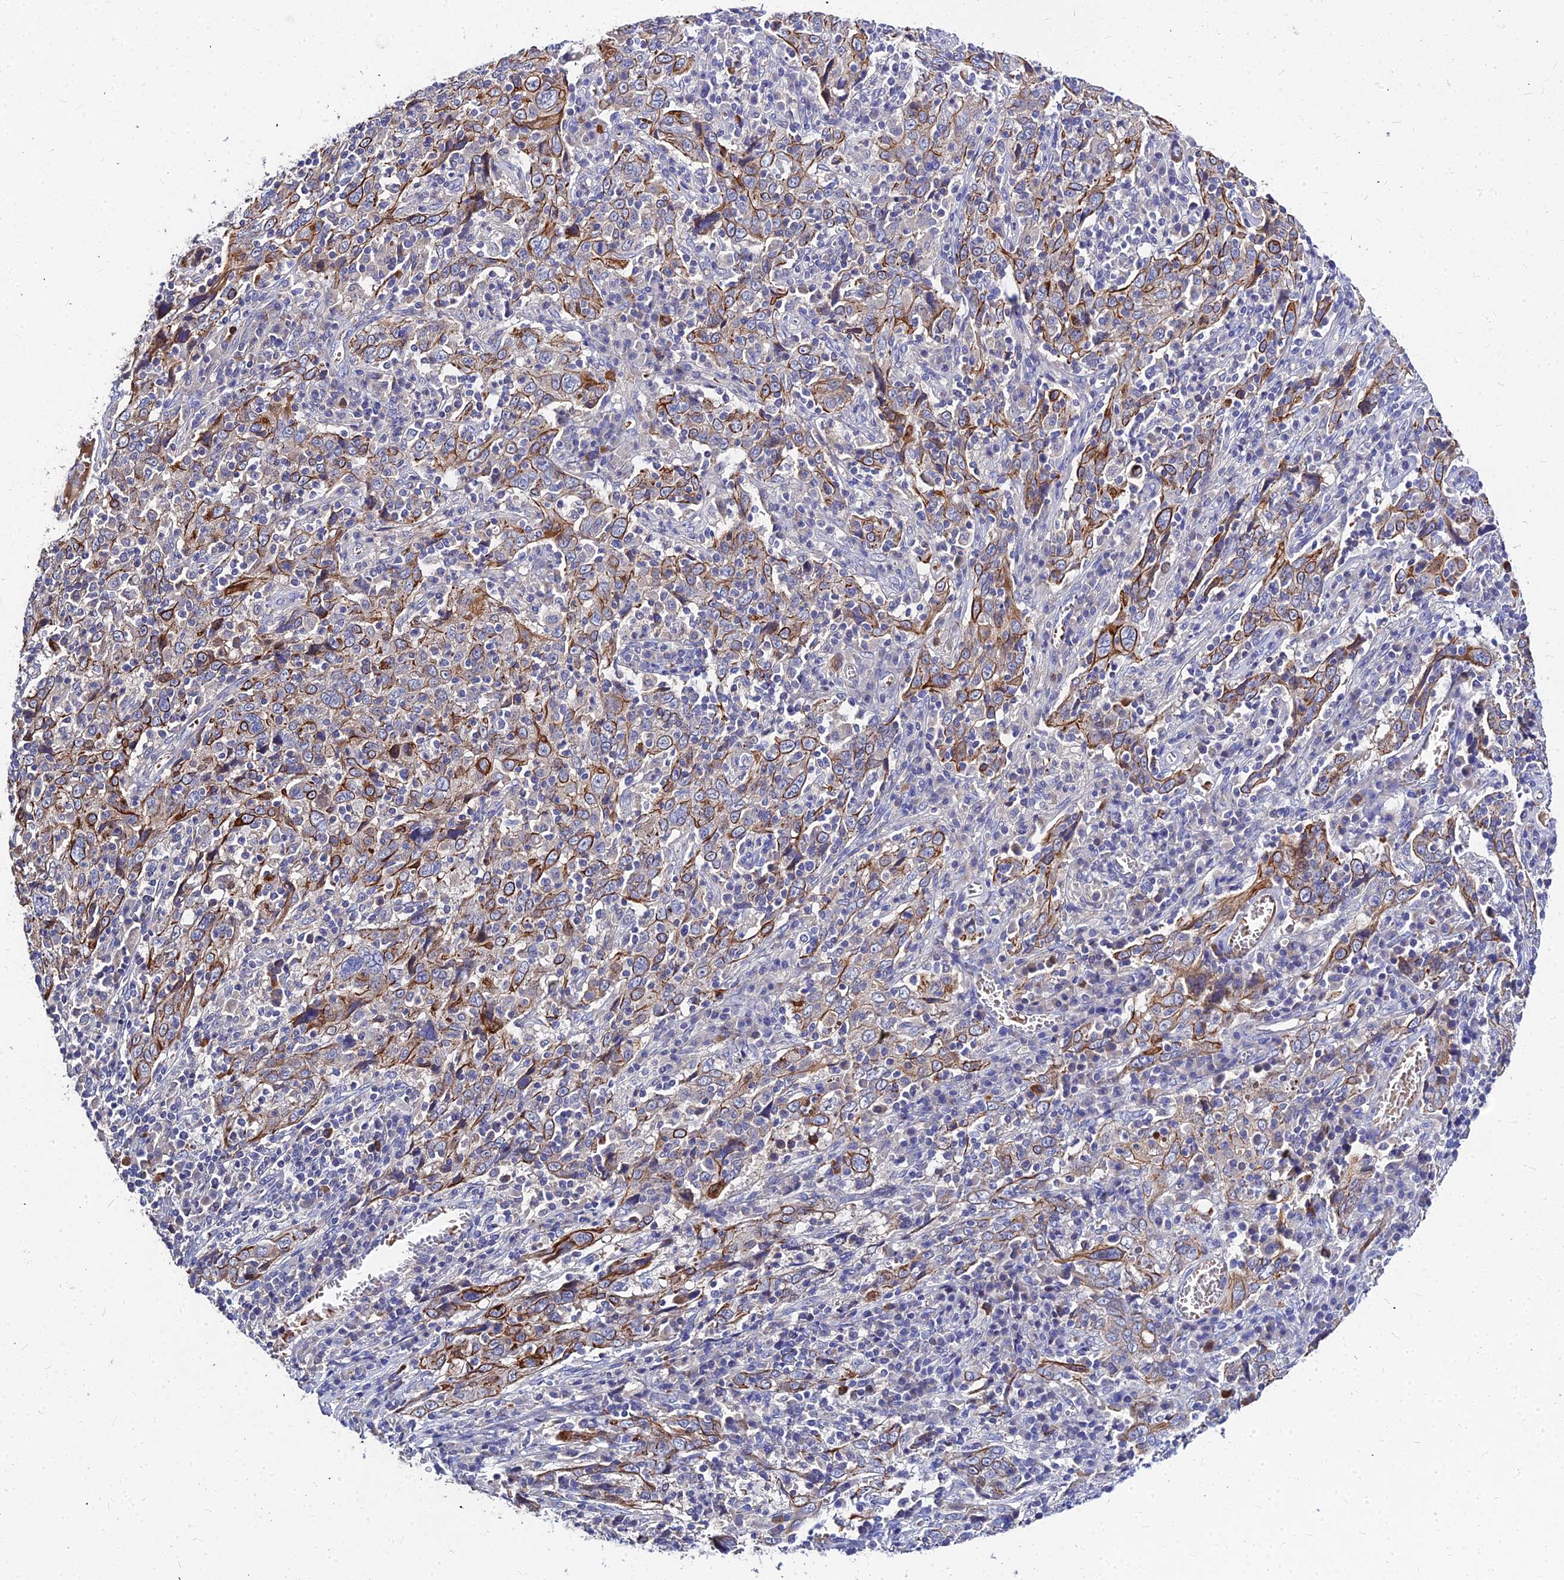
{"staining": {"intensity": "moderate", "quantity": "25%-75%", "location": "cytoplasmic/membranous"}, "tissue": "cervical cancer", "cell_type": "Tumor cells", "image_type": "cancer", "snomed": [{"axis": "morphology", "description": "Squamous cell carcinoma, NOS"}, {"axis": "topography", "description": "Cervix"}], "caption": "Cervical cancer stained with a brown dye demonstrates moderate cytoplasmic/membranous positive staining in about 25%-75% of tumor cells.", "gene": "DMRTA1", "patient": {"sex": "female", "age": 46}}